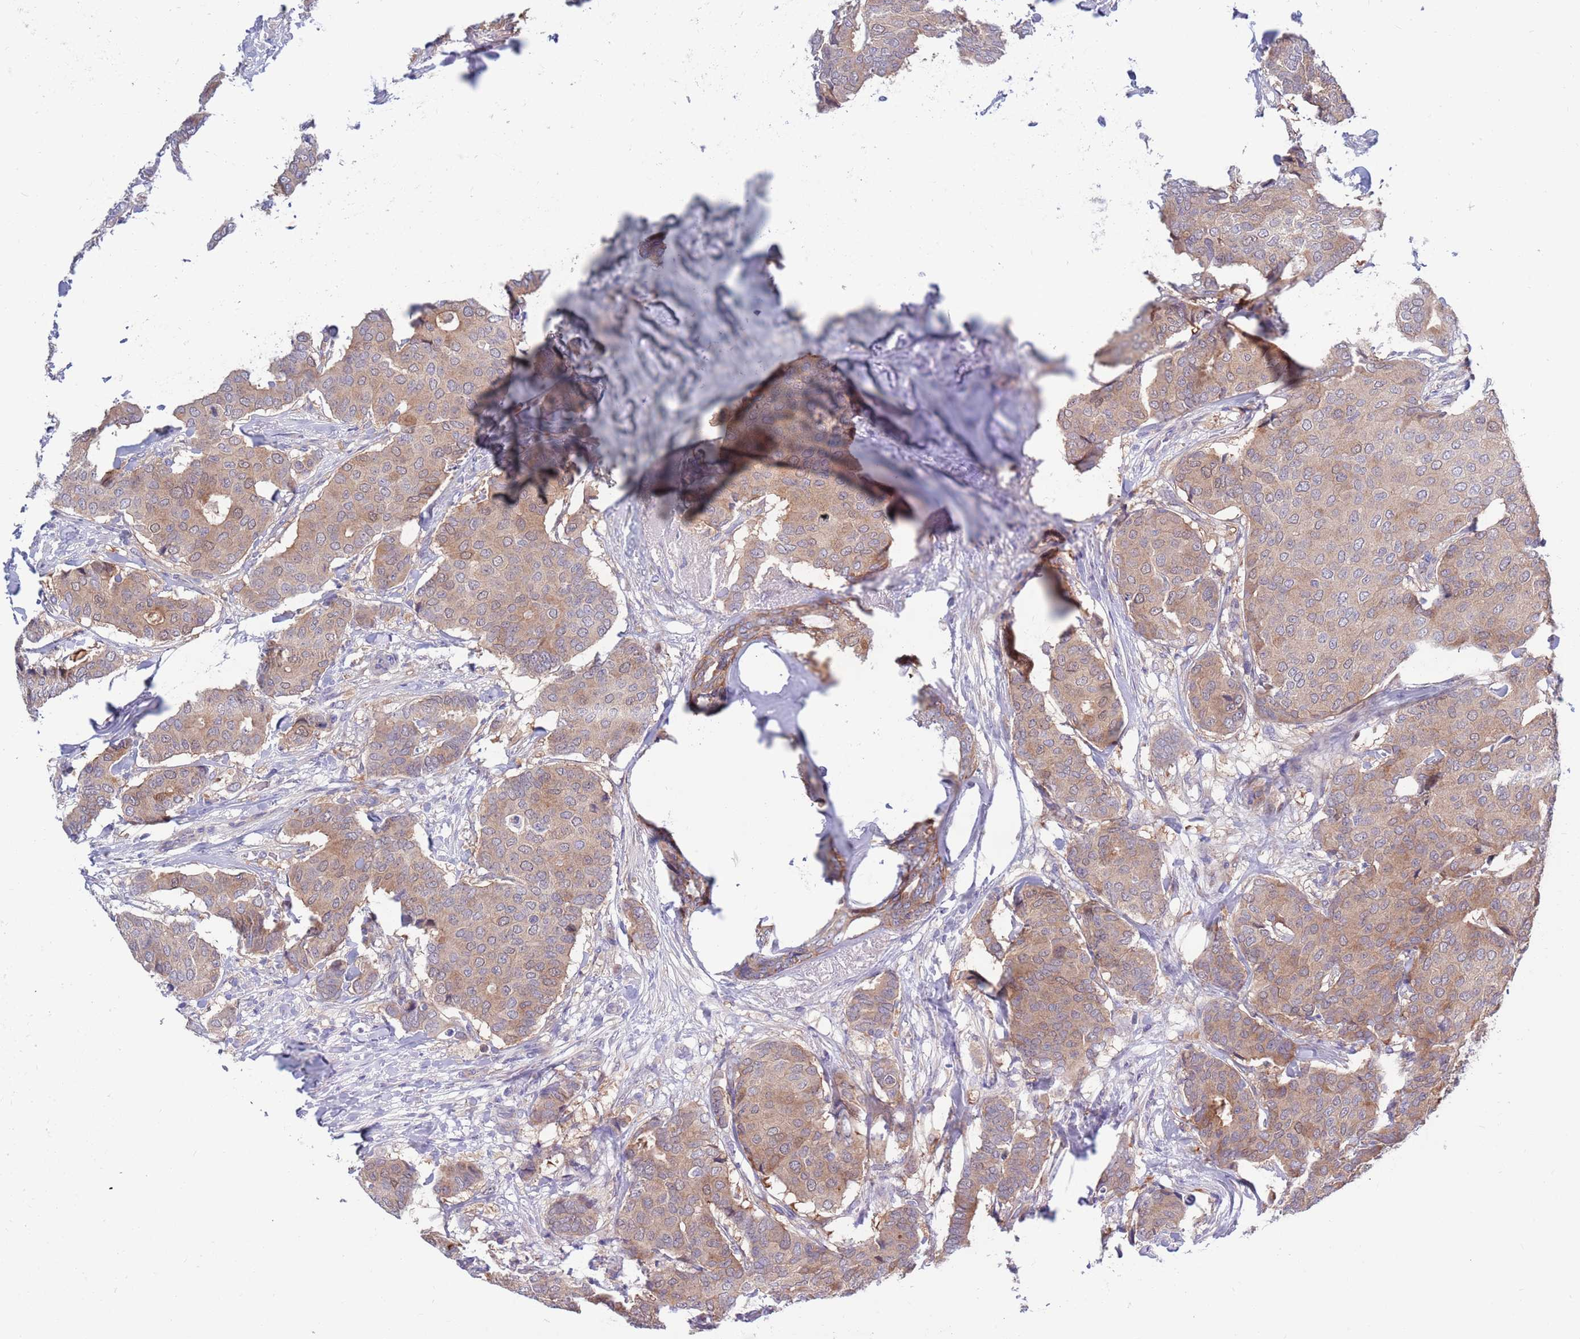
{"staining": {"intensity": "moderate", "quantity": ">75%", "location": "cytoplasmic/membranous"}, "tissue": "breast cancer", "cell_type": "Tumor cells", "image_type": "cancer", "snomed": [{"axis": "morphology", "description": "Duct carcinoma"}, {"axis": "topography", "description": "Breast"}], "caption": "Protein expression analysis of intraductal carcinoma (breast) shows moderate cytoplasmic/membranous positivity in about >75% of tumor cells.", "gene": "KLHL29", "patient": {"sex": "female", "age": 75}}